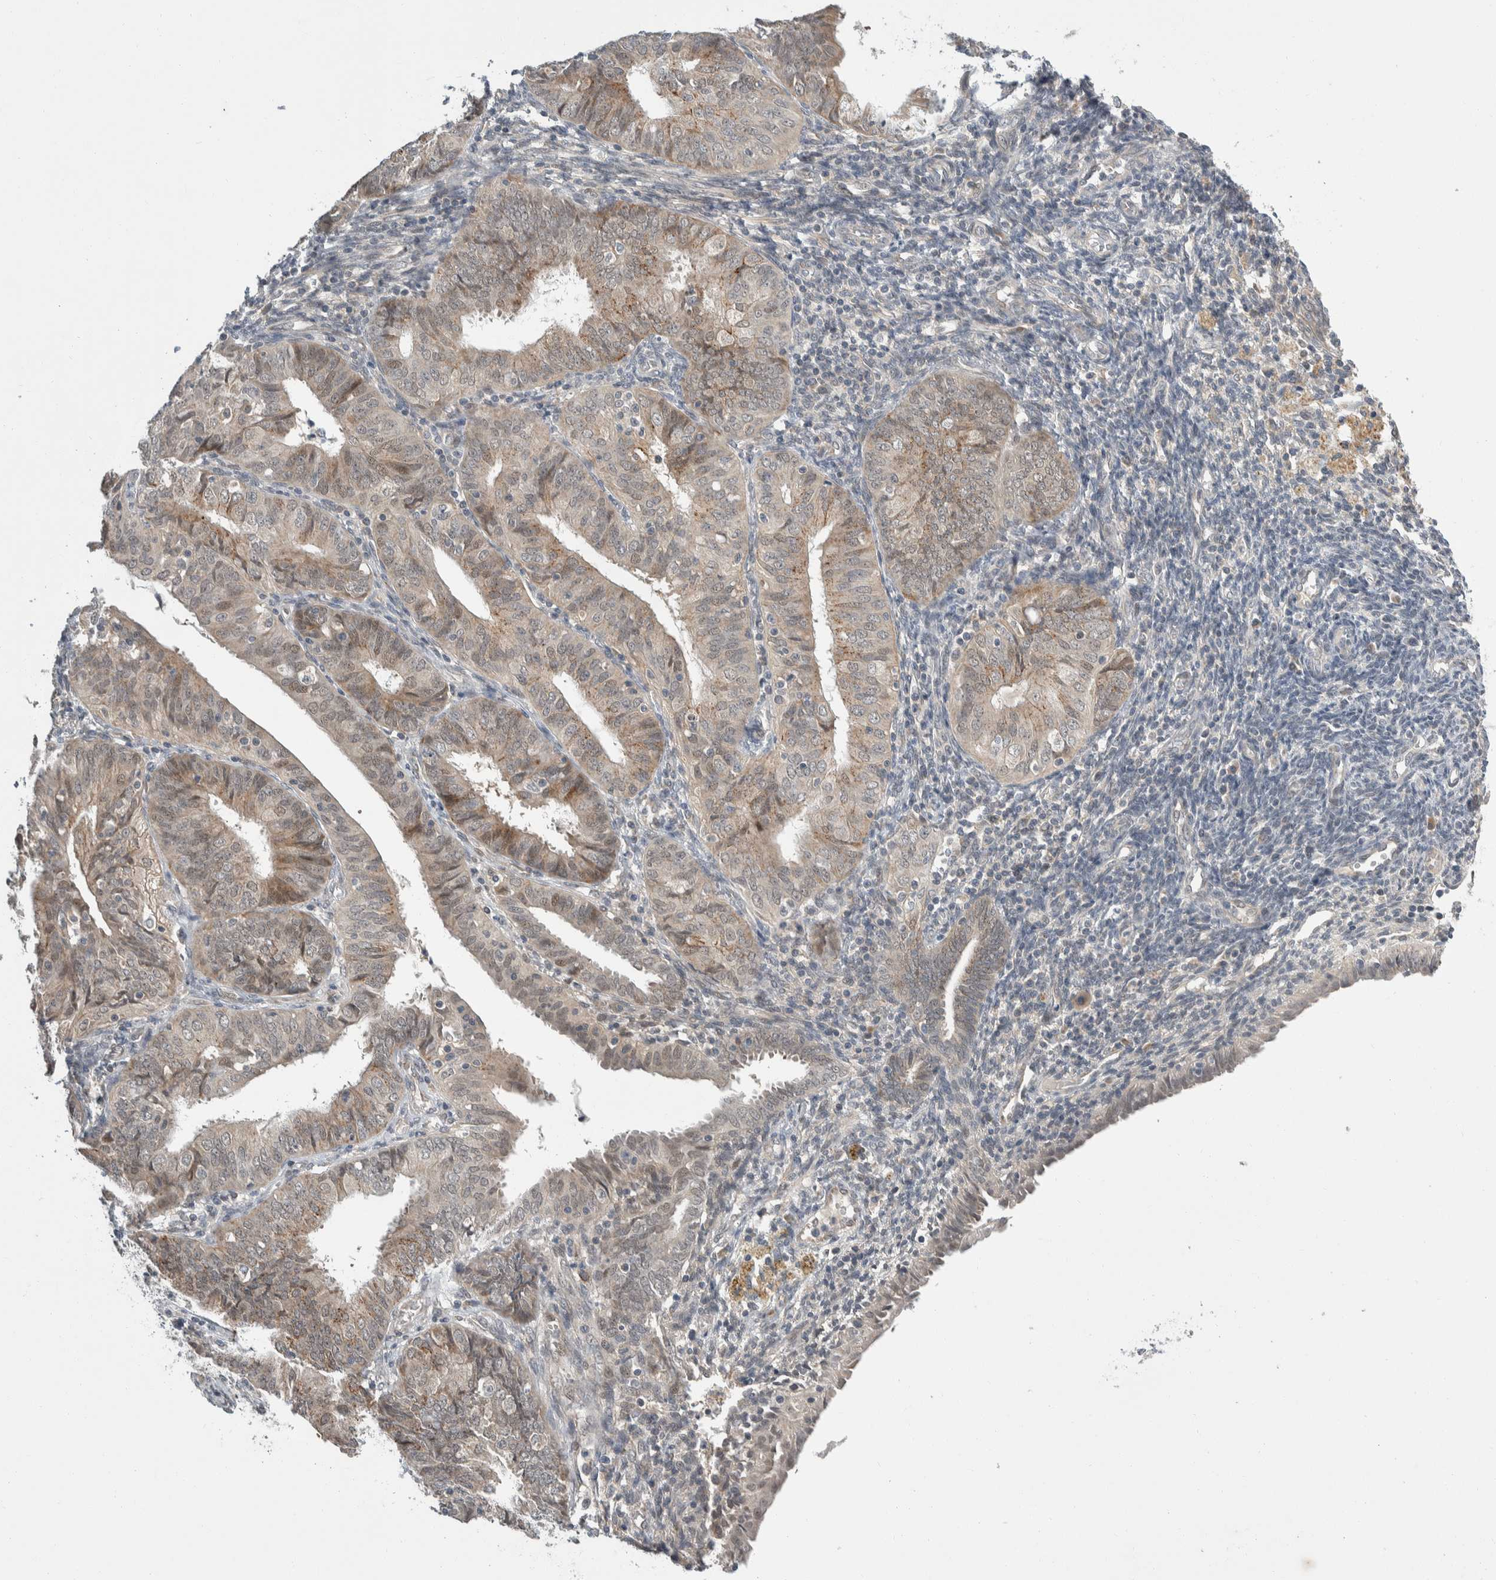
{"staining": {"intensity": "weak", "quantity": "25%-75%", "location": "cytoplasmic/membranous,nuclear"}, "tissue": "endometrial cancer", "cell_type": "Tumor cells", "image_type": "cancer", "snomed": [{"axis": "morphology", "description": "Adenocarcinoma, NOS"}, {"axis": "topography", "description": "Endometrium"}], "caption": "The immunohistochemical stain labels weak cytoplasmic/membranous and nuclear expression in tumor cells of endometrial cancer (adenocarcinoma) tissue. (Brightfield microscopy of DAB IHC at high magnification).", "gene": "SHPK", "patient": {"sex": "female", "age": 58}}